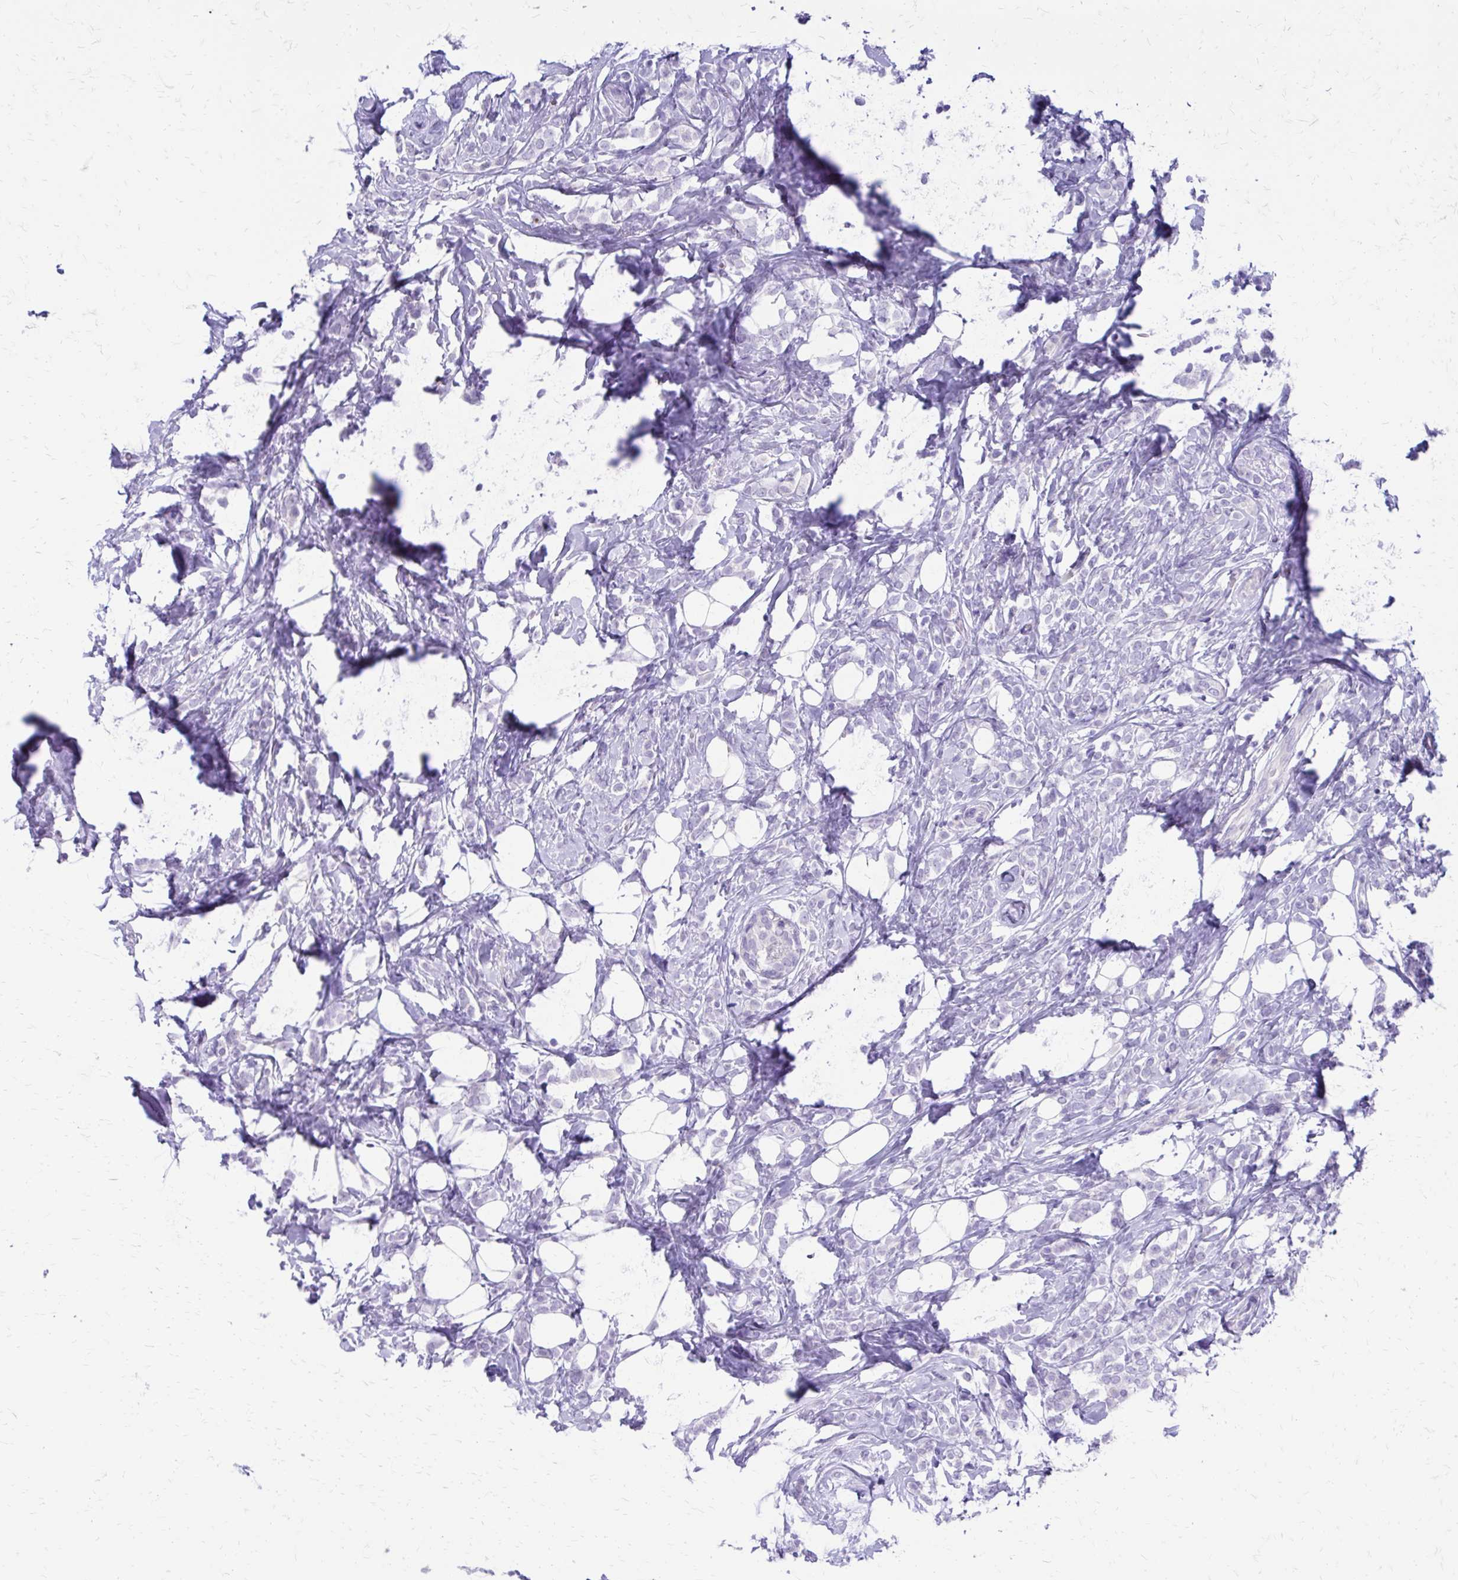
{"staining": {"intensity": "negative", "quantity": "none", "location": "none"}, "tissue": "breast cancer", "cell_type": "Tumor cells", "image_type": "cancer", "snomed": [{"axis": "morphology", "description": "Lobular carcinoma"}, {"axis": "topography", "description": "Breast"}], "caption": "Tumor cells are negative for protein expression in human breast lobular carcinoma.", "gene": "LCN15", "patient": {"sex": "female", "age": 49}}